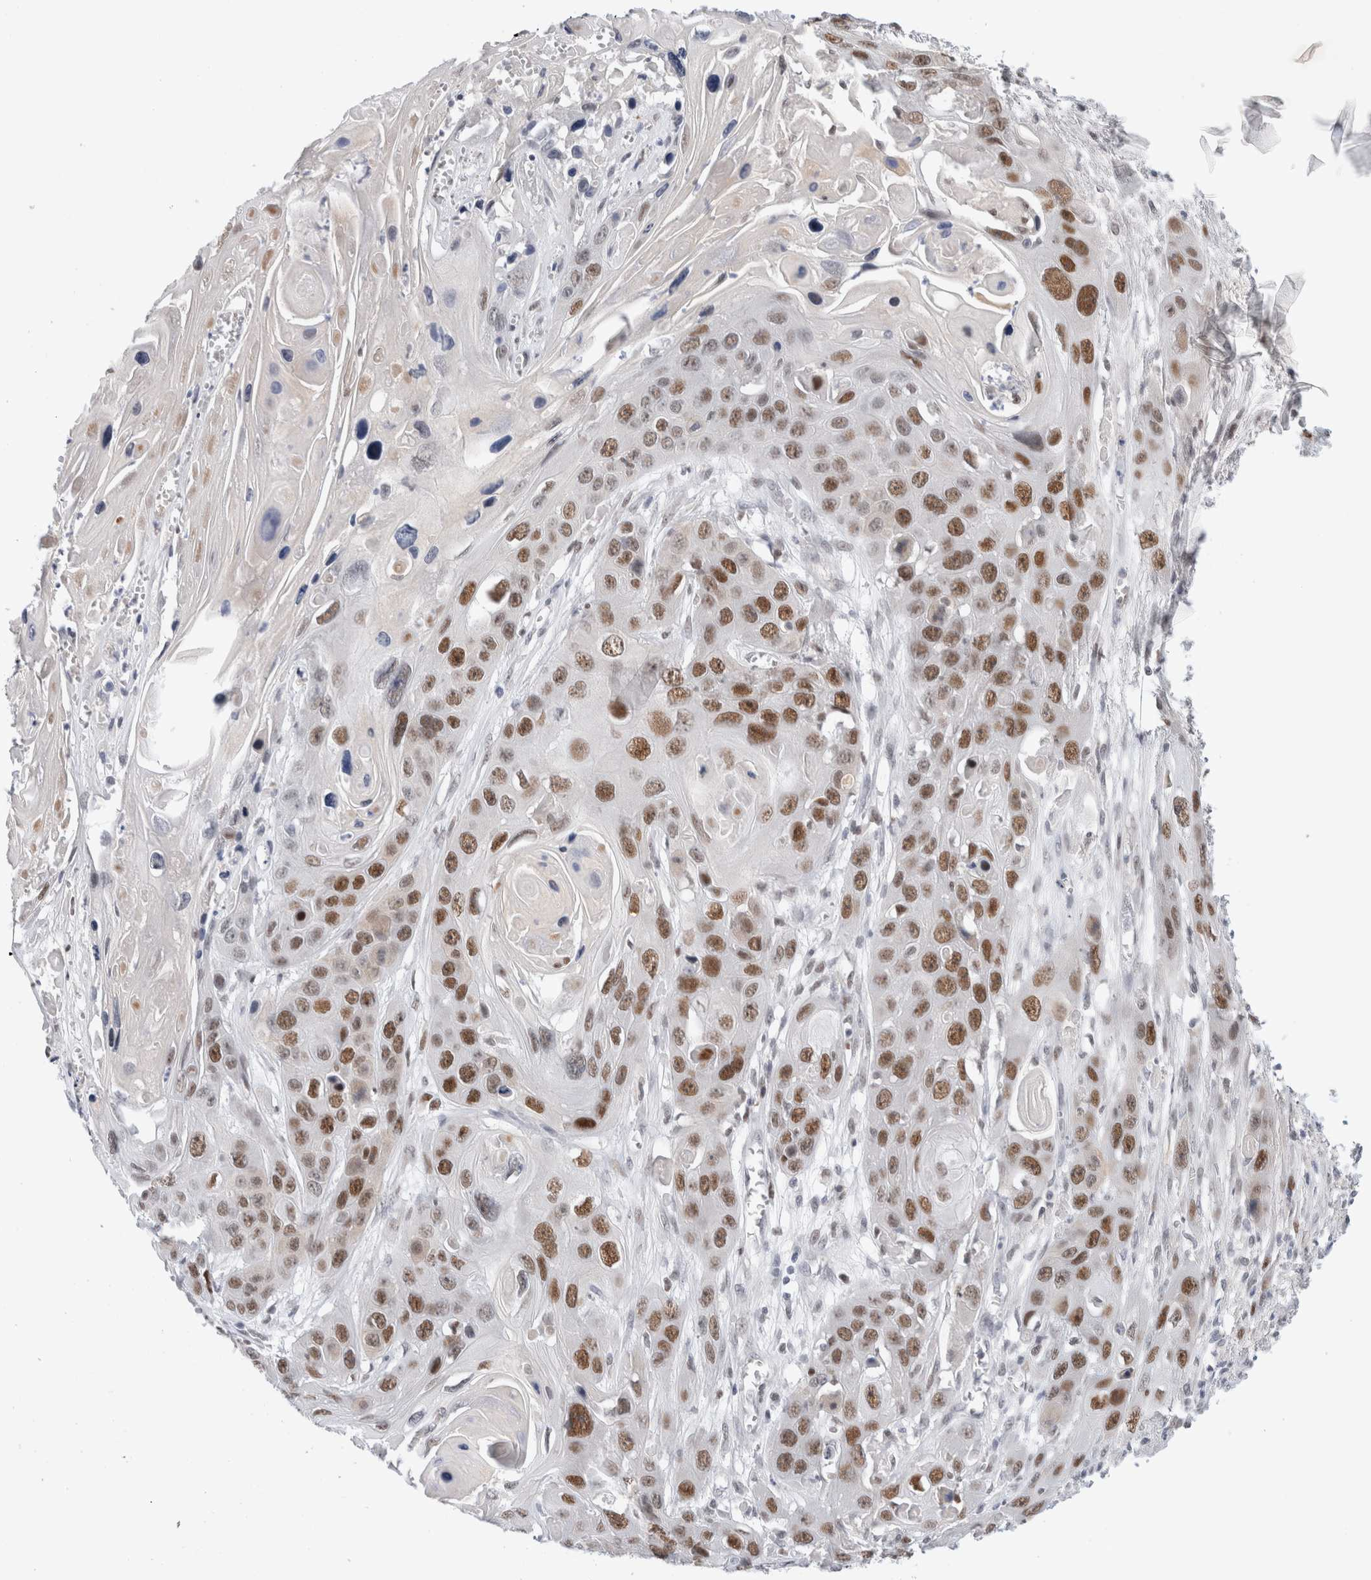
{"staining": {"intensity": "moderate", "quantity": ">75%", "location": "nuclear"}, "tissue": "skin cancer", "cell_type": "Tumor cells", "image_type": "cancer", "snomed": [{"axis": "morphology", "description": "Squamous cell carcinoma, NOS"}, {"axis": "topography", "description": "Skin"}], "caption": "Immunohistochemistry (IHC) (DAB) staining of skin cancer (squamous cell carcinoma) exhibits moderate nuclear protein expression in approximately >75% of tumor cells.", "gene": "KNL1", "patient": {"sex": "male", "age": 55}}